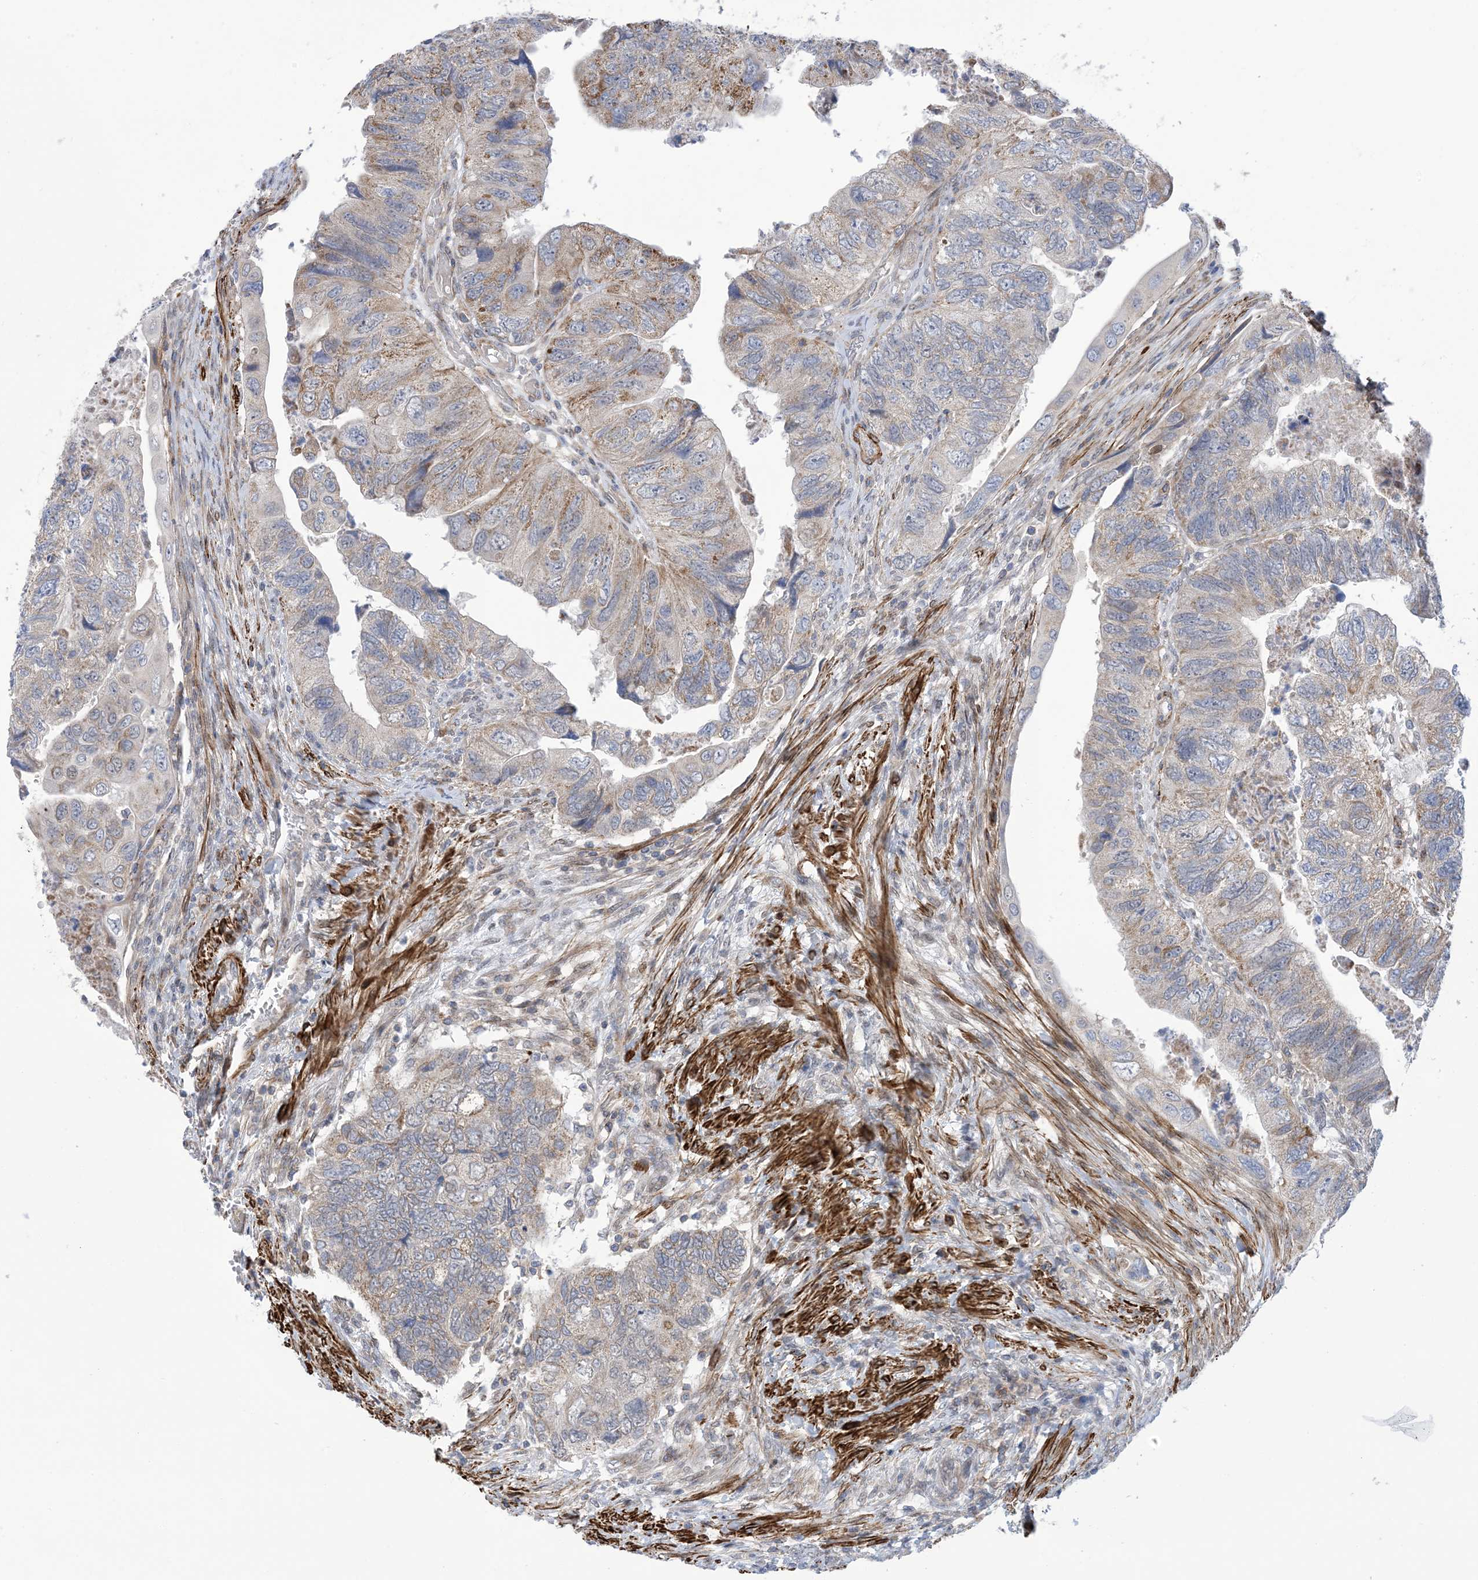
{"staining": {"intensity": "moderate", "quantity": "<25%", "location": "cytoplasmic/membranous"}, "tissue": "colorectal cancer", "cell_type": "Tumor cells", "image_type": "cancer", "snomed": [{"axis": "morphology", "description": "Adenocarcinoma, NOS"}, {"axis": "topography", "description": "Rectum"}], "caption": "The micrograph displays immunohistochemical staining of adenocarcinoma (colorectal). There is moderate cytoplasmic/membranous staining is present in about <25% of tumor cells.", "gene": "ZNF8", "patient": {"sex": "male", "age": 63}}